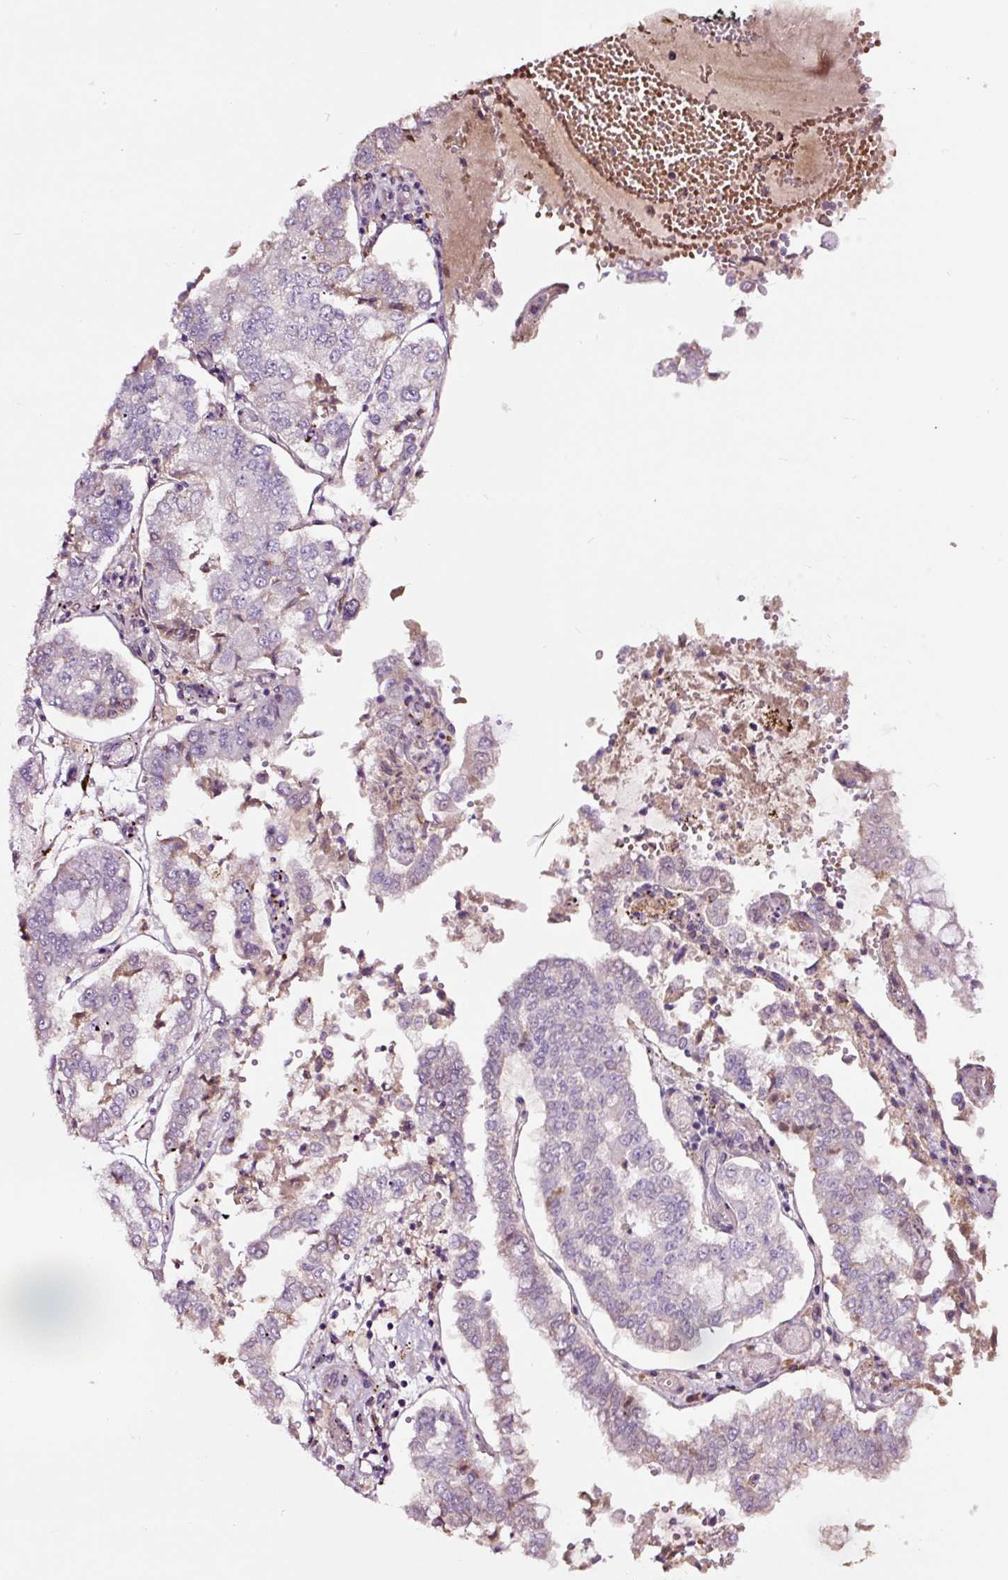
{"staining": {"intensity": "negative", "quantity": "none", "location": "none"}, "tissue": "stomach cancer", "cell_type": "Tumor cells", "image_type": "cancer", "snomed": [{"axis": "morphology", "description": "Adenocarcinoma, NOS"}, {"axis": "topography", "description": "Stomach"}], "caption": "DAB immunohistochemical staining of human adenocarcinoma (stomach) displays no significant staining in tumor cells.", "gene": "LRRC24", "patient": {"sex": "male", "age": 76}}